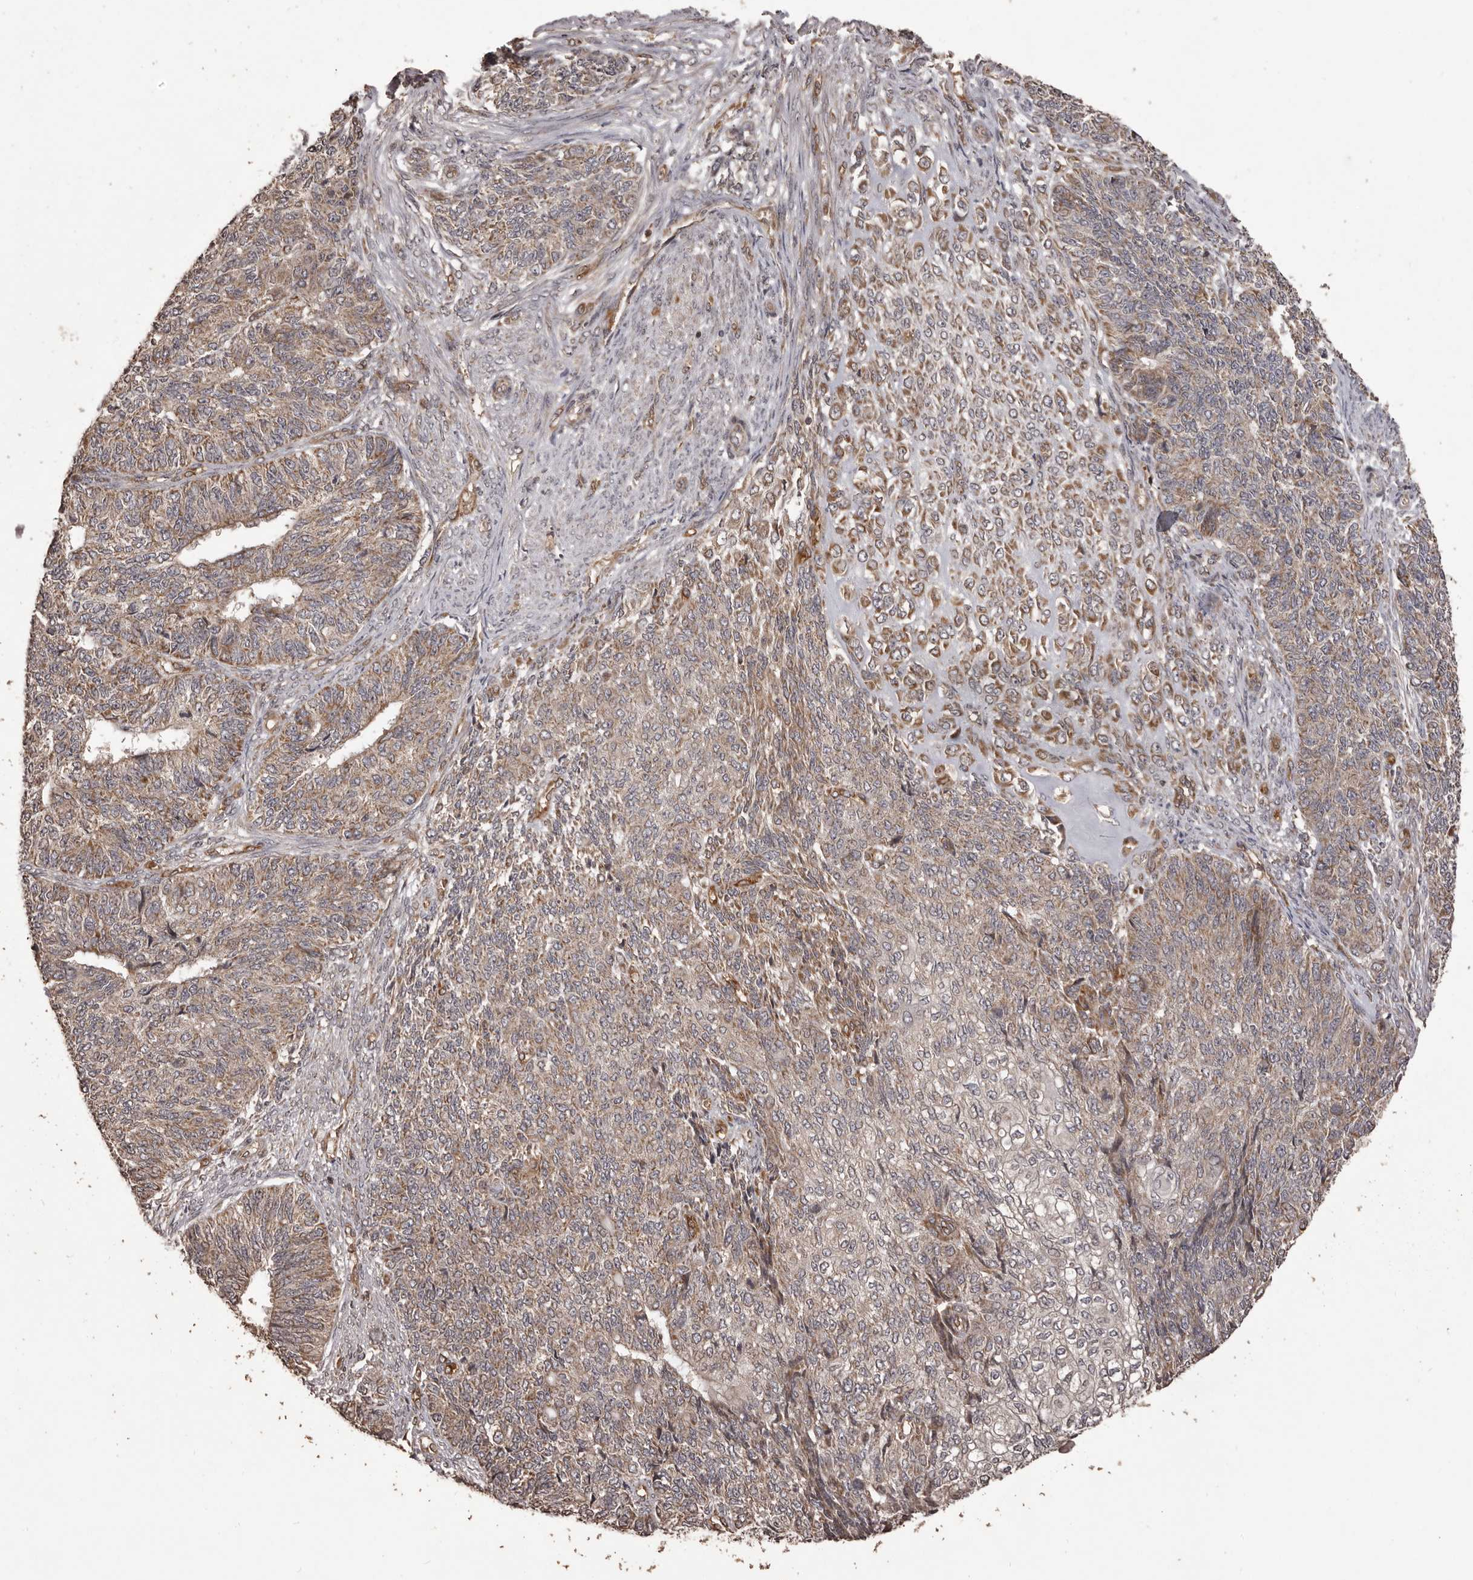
{"staining": {"intensity": "moderate", "quantity": "25%-75%", "location": "cytoplasmic/membranous"}, "tissue": "endometrial cancer", "cell_type": "Tumor cells", "image_type": "cancer", "snomed": [{"axis": "morphology", "description": "Adenocarcinoma, NOS"}, {"axis": "topography", "description": "Endometrium"}], "caption": "Tumor cells reveal medium levels of moderate cytoplasmic/membranous positivity in approximately 25%-75% of cells in human adenocarcinoma (endometrial). The staining was performed using DAB to visualize the protein expression in brown, while the nuclei were stained in blue with hematoxylin (Magnification: 20x).", "gene": "QRSL1", "patient": {"sex": "female", "age": 32}}